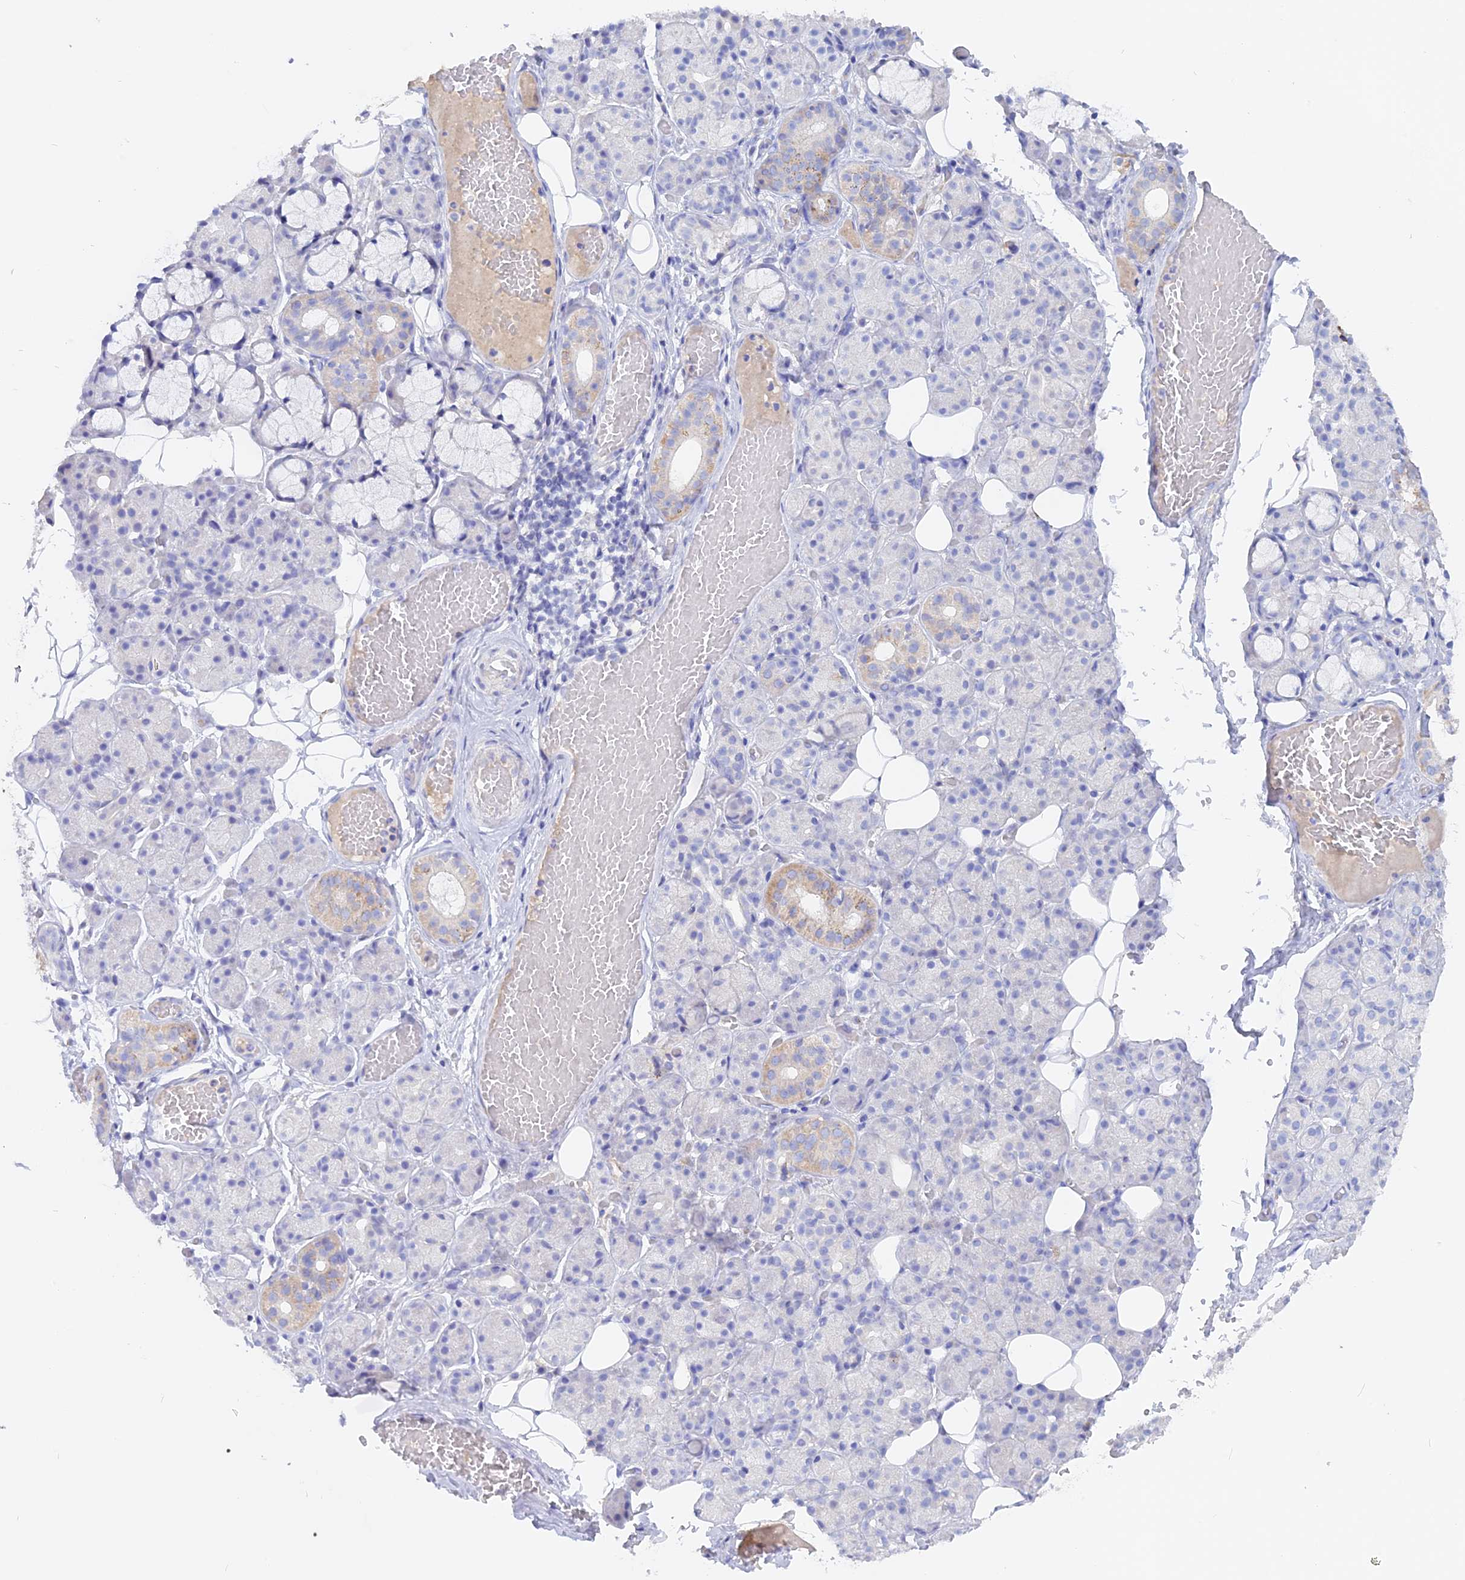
{"staining": {"intensity": "negative", "quantity": "none", "location": "none"}, "tissue": "salivary gland", "cell_type": "Glandular cells", "image_type": "normal", "snomed": [{"axis": "morphology", "description": "Normal tissue, NOS"}, {"axis": "topography", "description": "Salivary gland"}], "caption": "An image of human salivary gland is negative for staining in glandular cells. The staining was performed using DAB to visualize the protein expression in brown, while the nuclei were stained in blue with hematoxylin (Magnification: 20x).", "gene": "ADGRA1", "patient": {"sex": "male", "age": 63}}